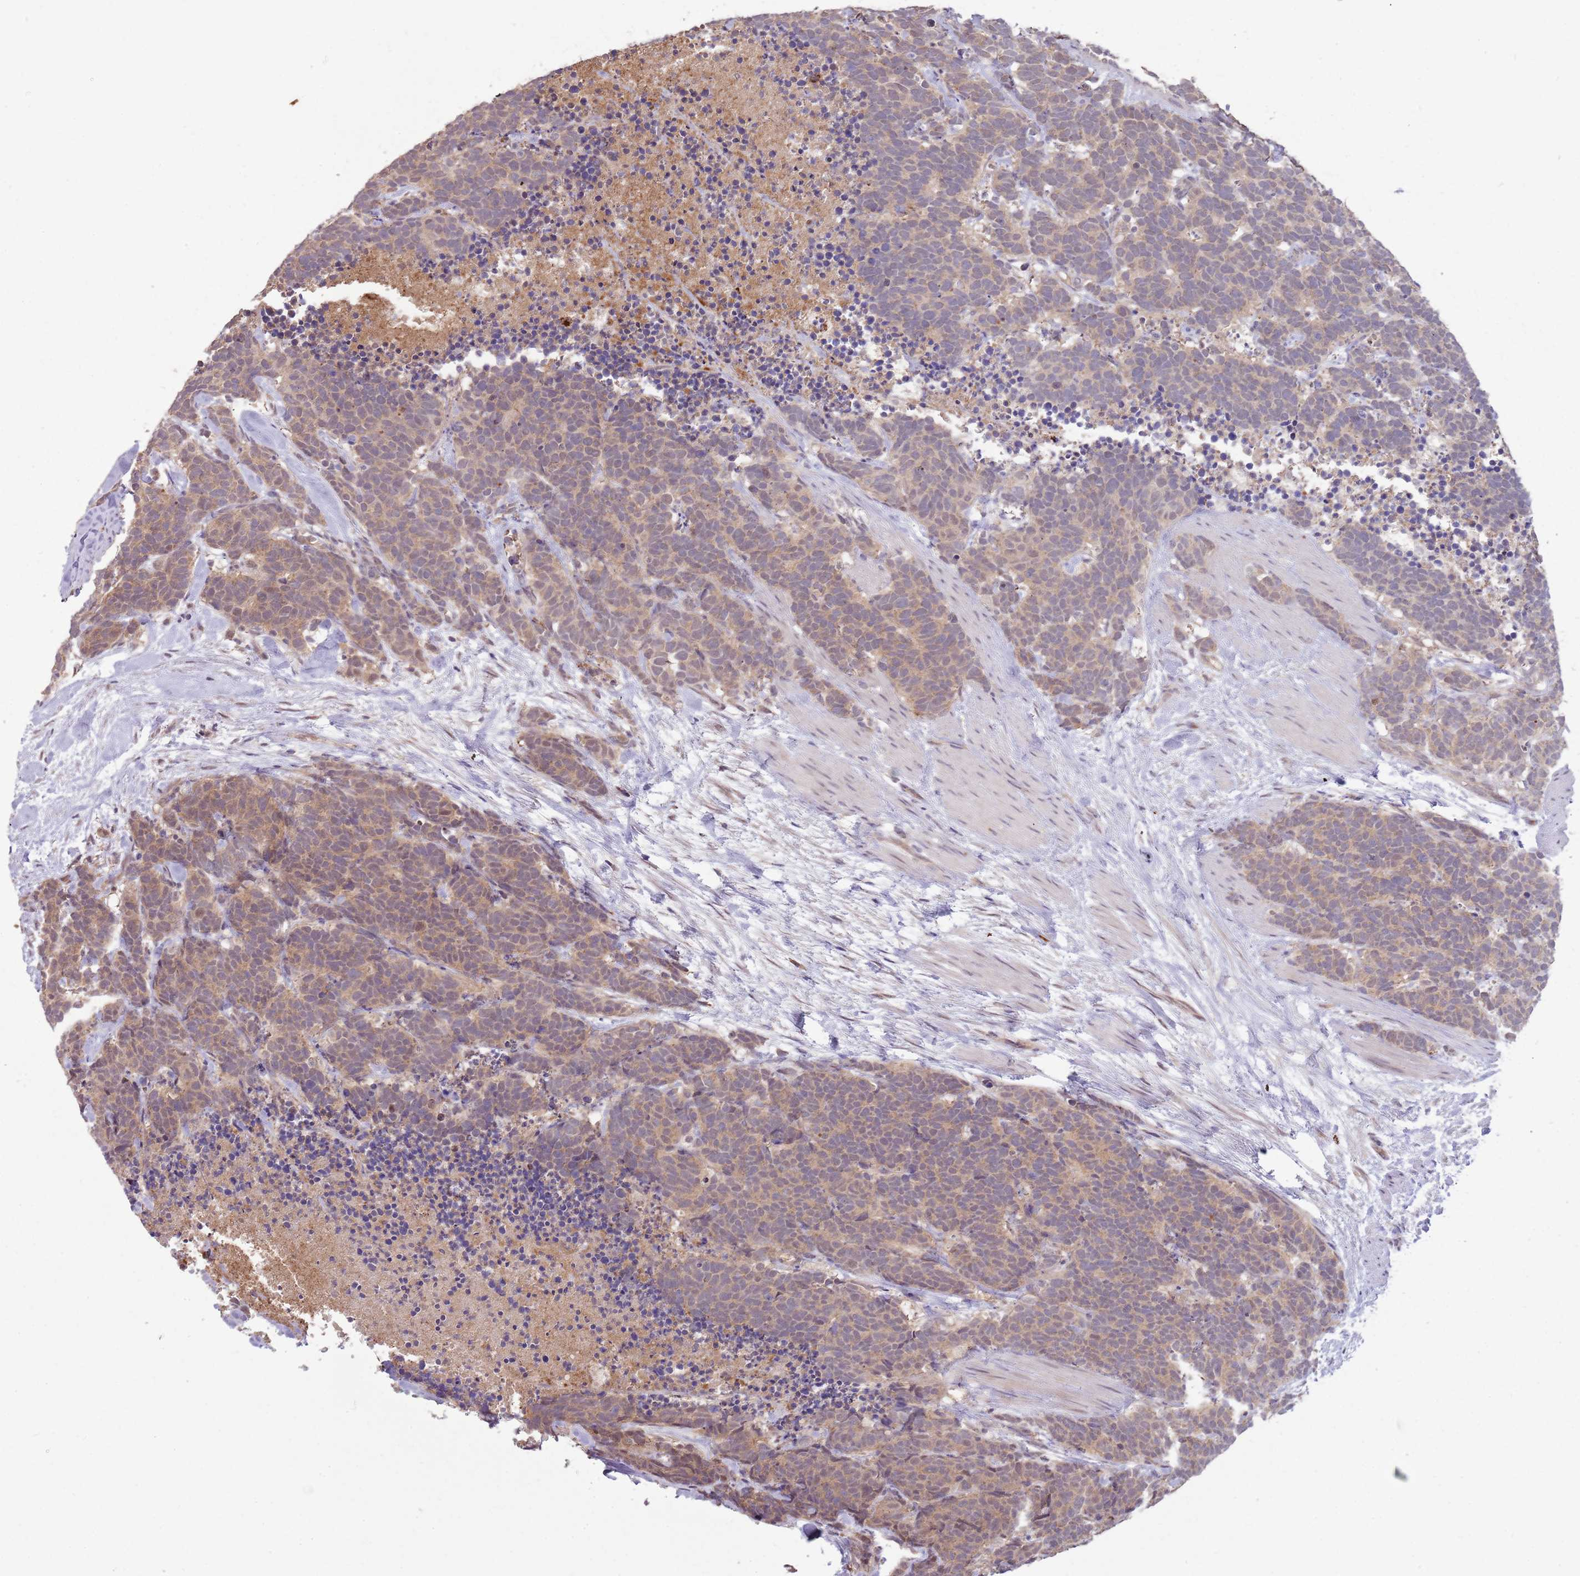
{"staining": {"intensity": "weak", "quantity": ">75%", "location": "cytoplasmic/membranous,nuclear"}, "tissue": "carcinoid", "cell_type": "Tumor cells", "image_type": "cancer", "snomed": [{"axis": "morphology", "description": "Carcinoma, NOS"}, {"axis": "morphology", "description": "Carcinoid, malignant, NOS"}, {"axis": "topography", "description": "Prostate"}], "caption": "IHC of carcinoid exhibits low levels of weak cytoplasmic/membranous and nuclear expression in about >75% of tumor cells.", "gene": "NBPF6", "patient": {"sex": "male", "age": 57}}